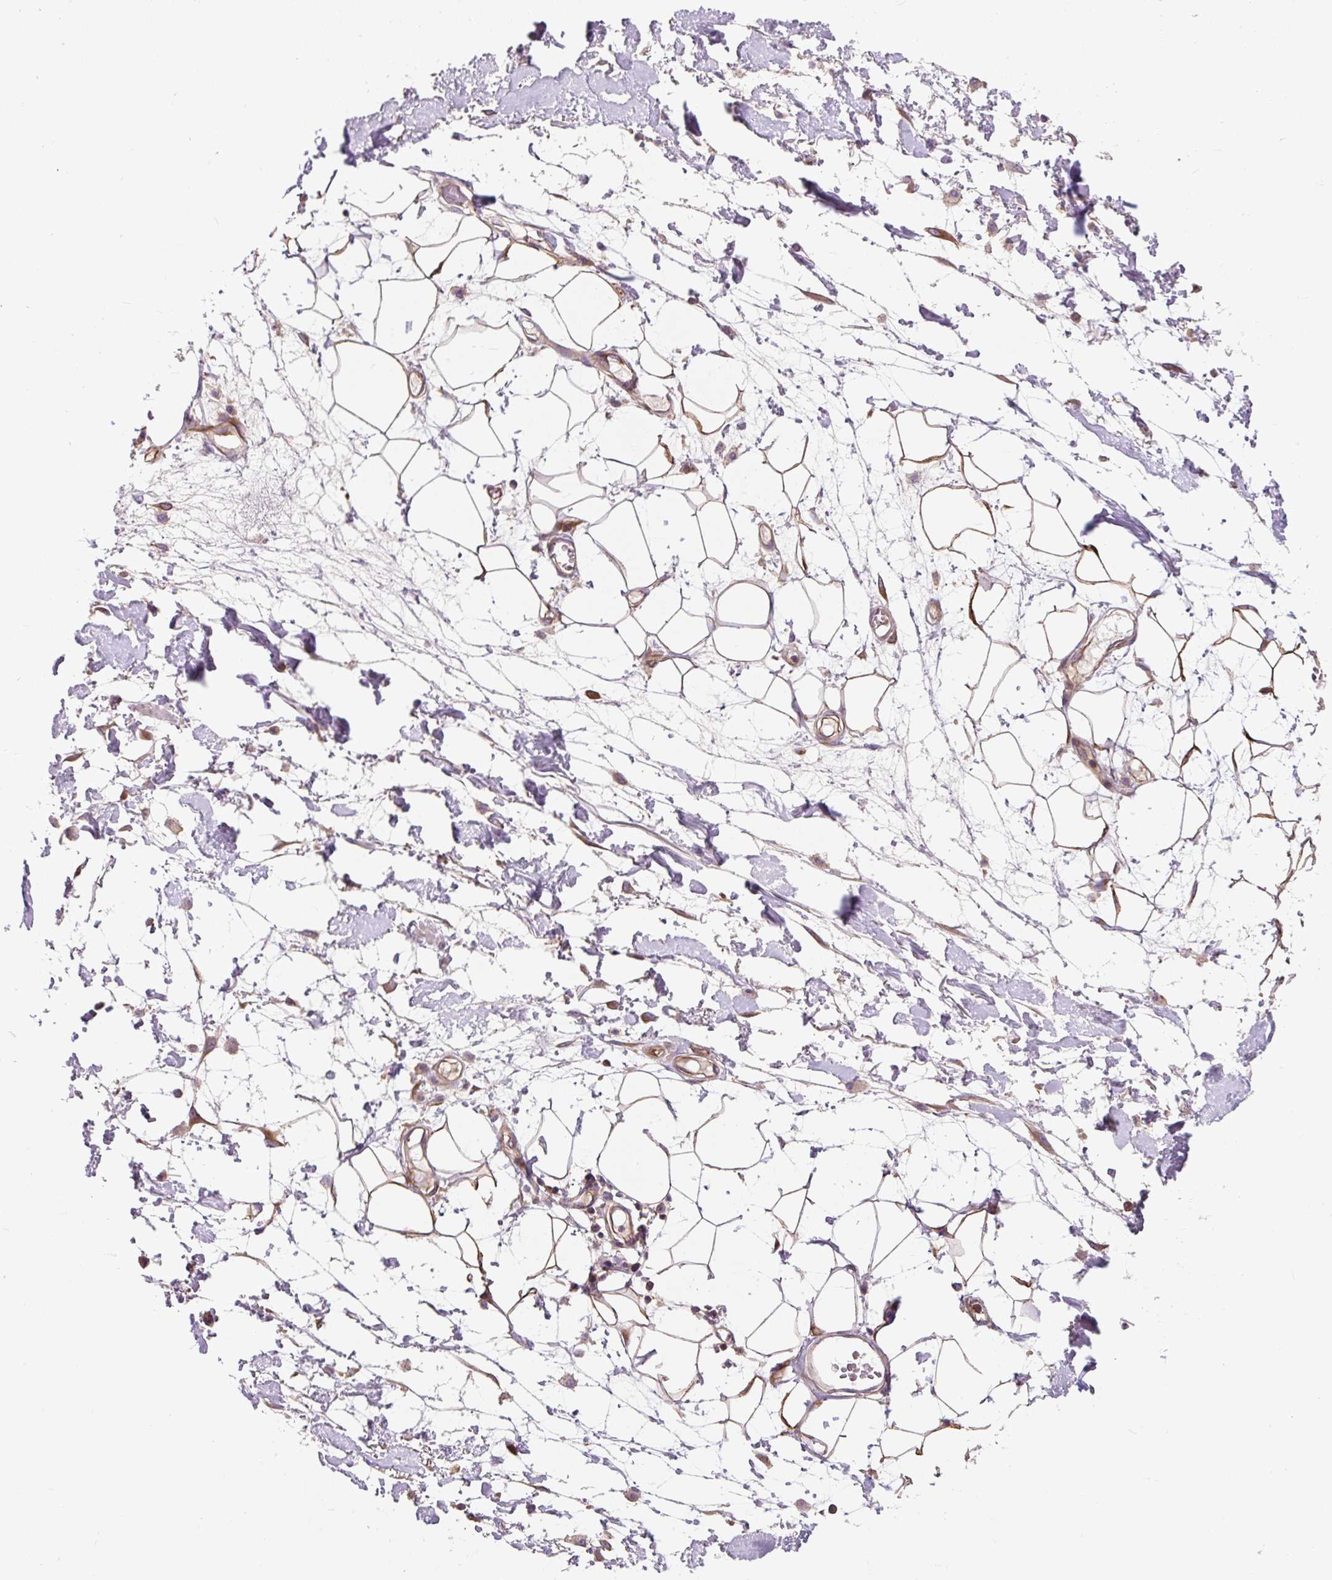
{"staining": {"intensity": "moderate", "quantity": ">75%", "location": "cytoplasmic/membranous"}, "tissue": "adipose tissue", "cell_type": "Adipocytes", "image_type": "normal", "snomed": [{"axis": "morphology", "description": "Normal tissue, NOS"}, {"axis": "topography", "description": "Vulva"}, {"axis": "topography", "description": "Peripheral nerve tissue"}], "caption": "Immunohistochemical staining of unremarkable human adipose tissue demonstrates medium levels of moderate cytoplasmic/membranous positivity in approximately >75% of adipocytes. The protein is stained brown, and the nuclei are stained in blue (DAB (3,3'-diaminobenzidine) IHC with brightfield microscopy, high magnification).", "gene": "PCDHGB3", "patient": {"sex": "female", "age": 68}}